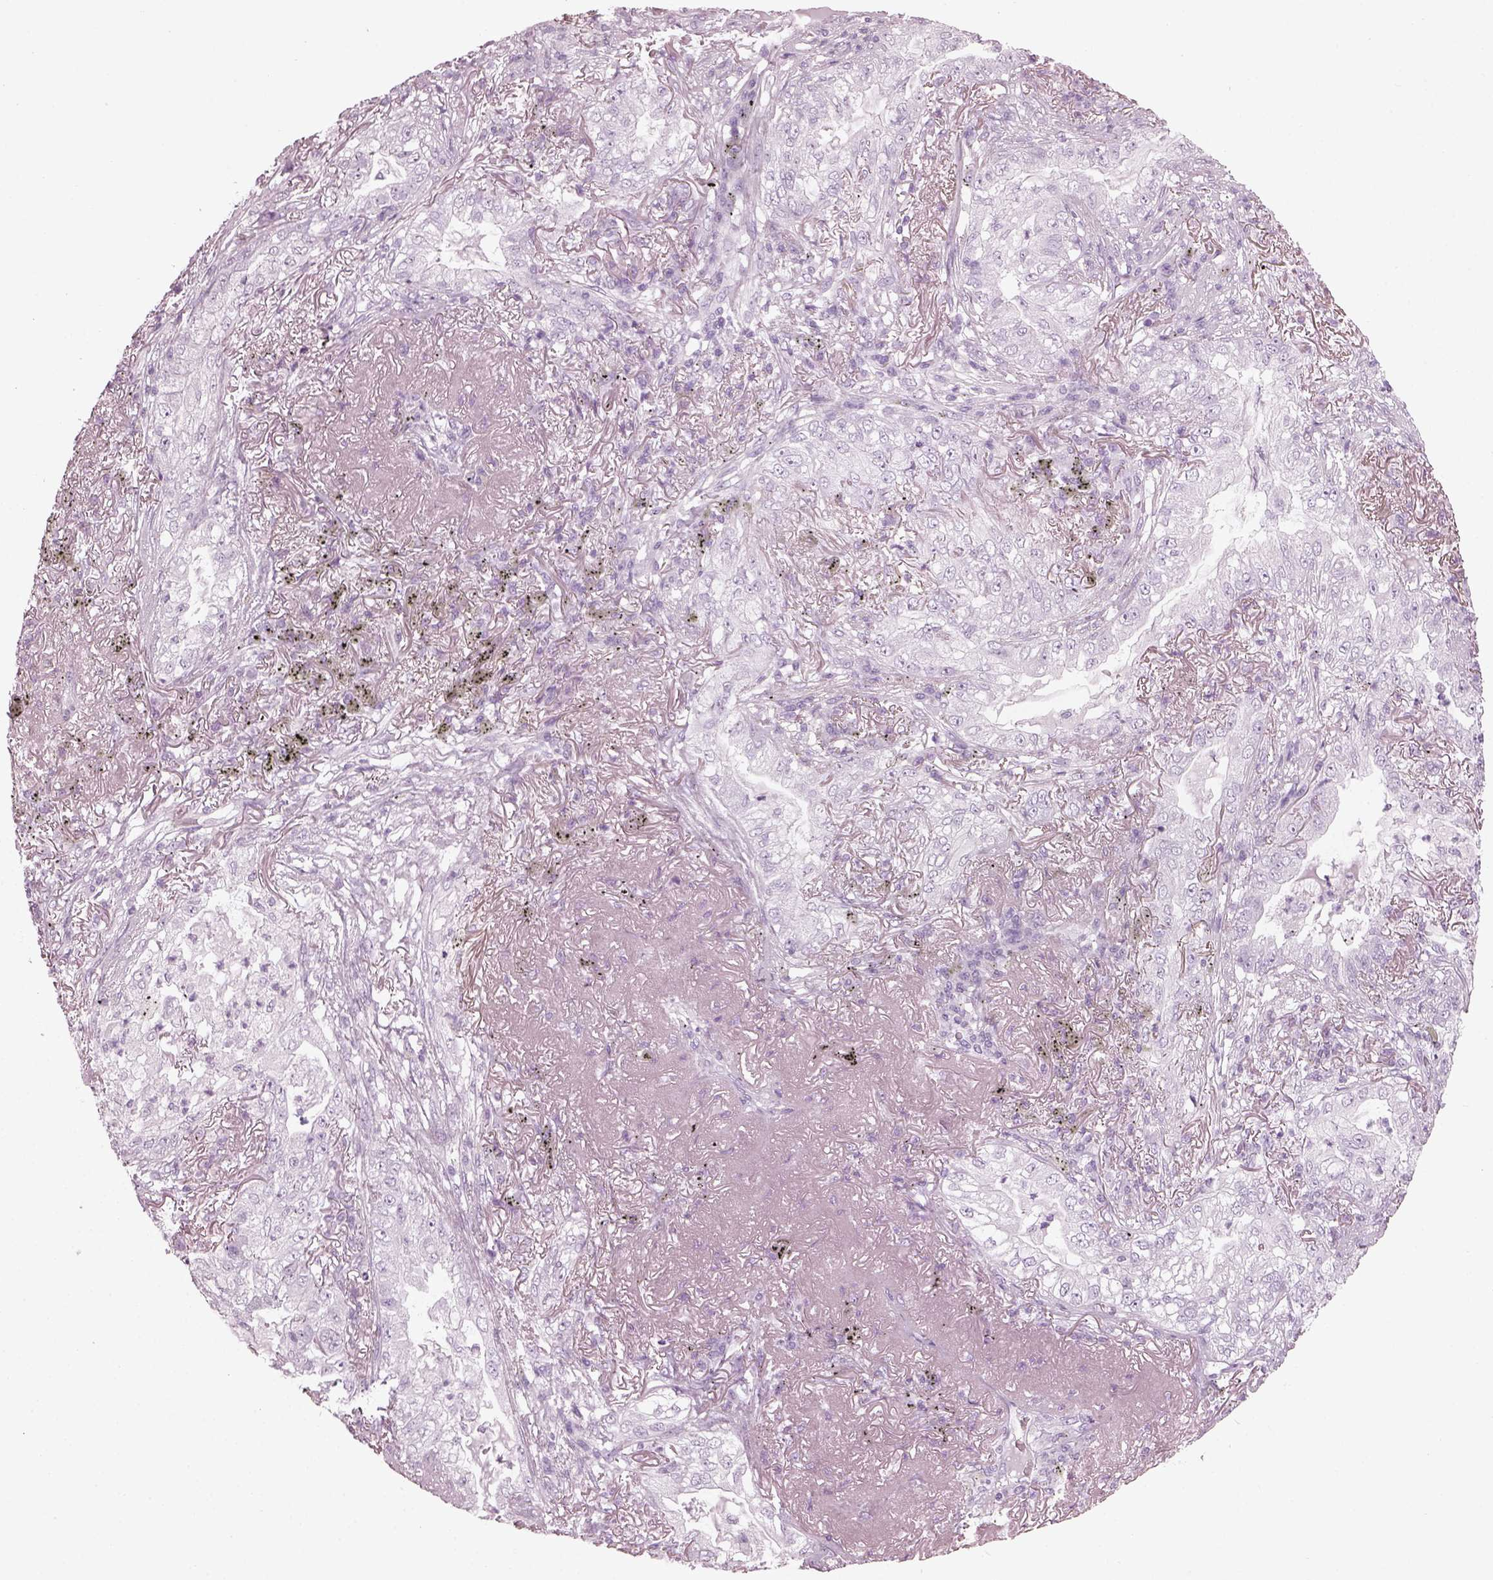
{"staining": {"intensity": "negative", "quantity": "none", "location": "none"}, "tissue": "lung cancer", "cell_type": "Tumor cells", "image_type": "cancer", "snomed": [{"axis": "morphology", "description": "Adenocarcinoma, NOS"}, {"axis": "topography", "description": "Lung"}], "caption": "Tumor cells show no significant expression in lung cancer.", "gene": "PDC", "patient": {"sex": "female", "age": 73}}